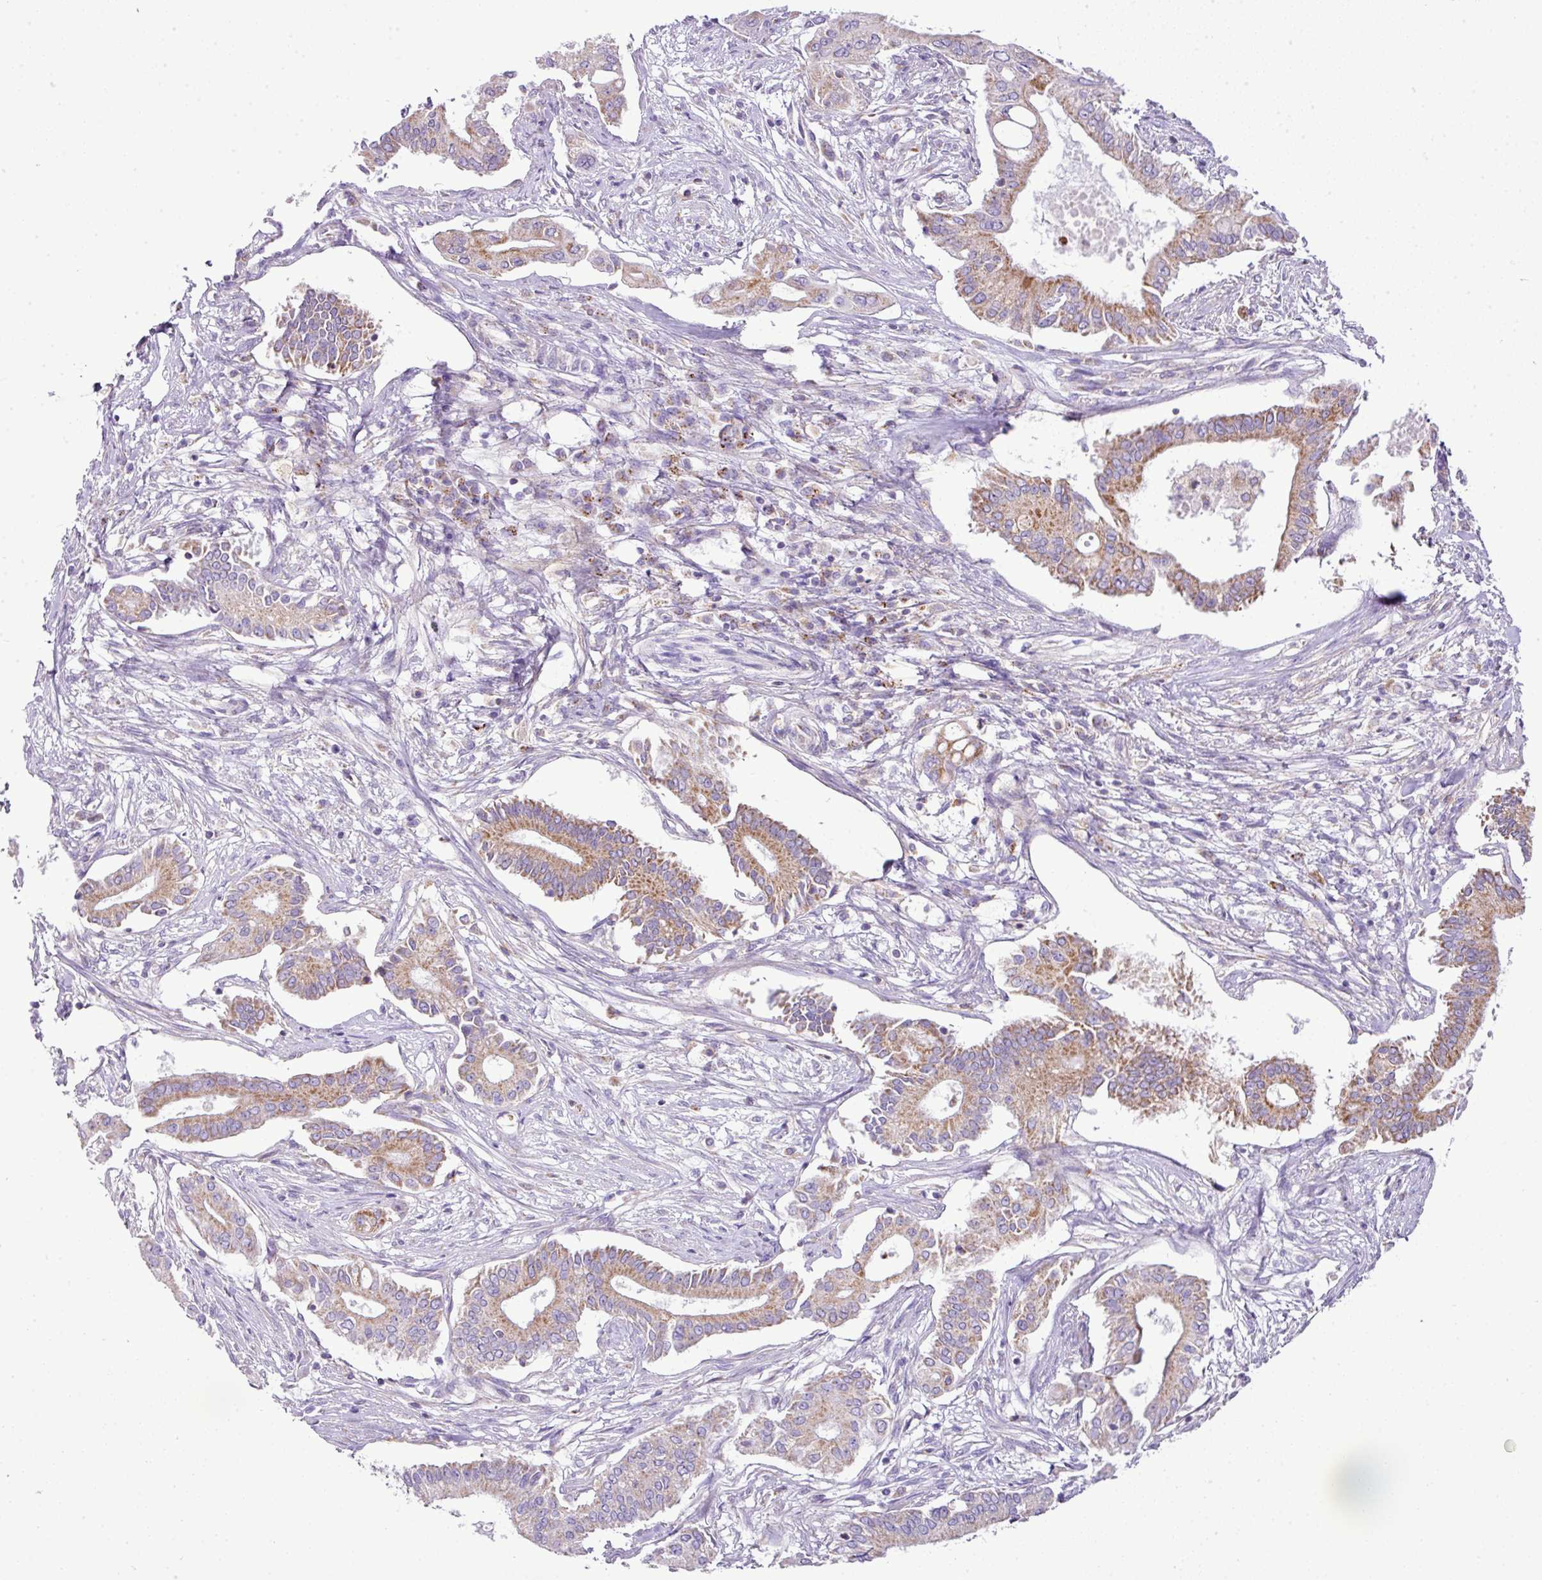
{"staining": {"intensity": "moderate", "quantity": "25%-75%", "location": "cytoplasmic/membranous"}, "tissue": "pancreatic cancer", "cell_type": "Tumor cells", "image_type": "cancer", "snomed": [{"axis": "morphology", "description": "Adenocarcinoma, NOS"}, {"axis": "topography", "description": "Pancreas"}], "caption": "Protein expression analysis of human pancreatic cancer reveals moderate cytoplasmic/membranous staining in approximately 25%-75% of tumor cells. Using DAB (3,3'-diaminobenzidine) (brown) and hematoxylin (blue) stains, captured at high magnification using brightfield microscopy.", "gene": "PGAP4", "patient": {"sex": "female", "age": 68}}